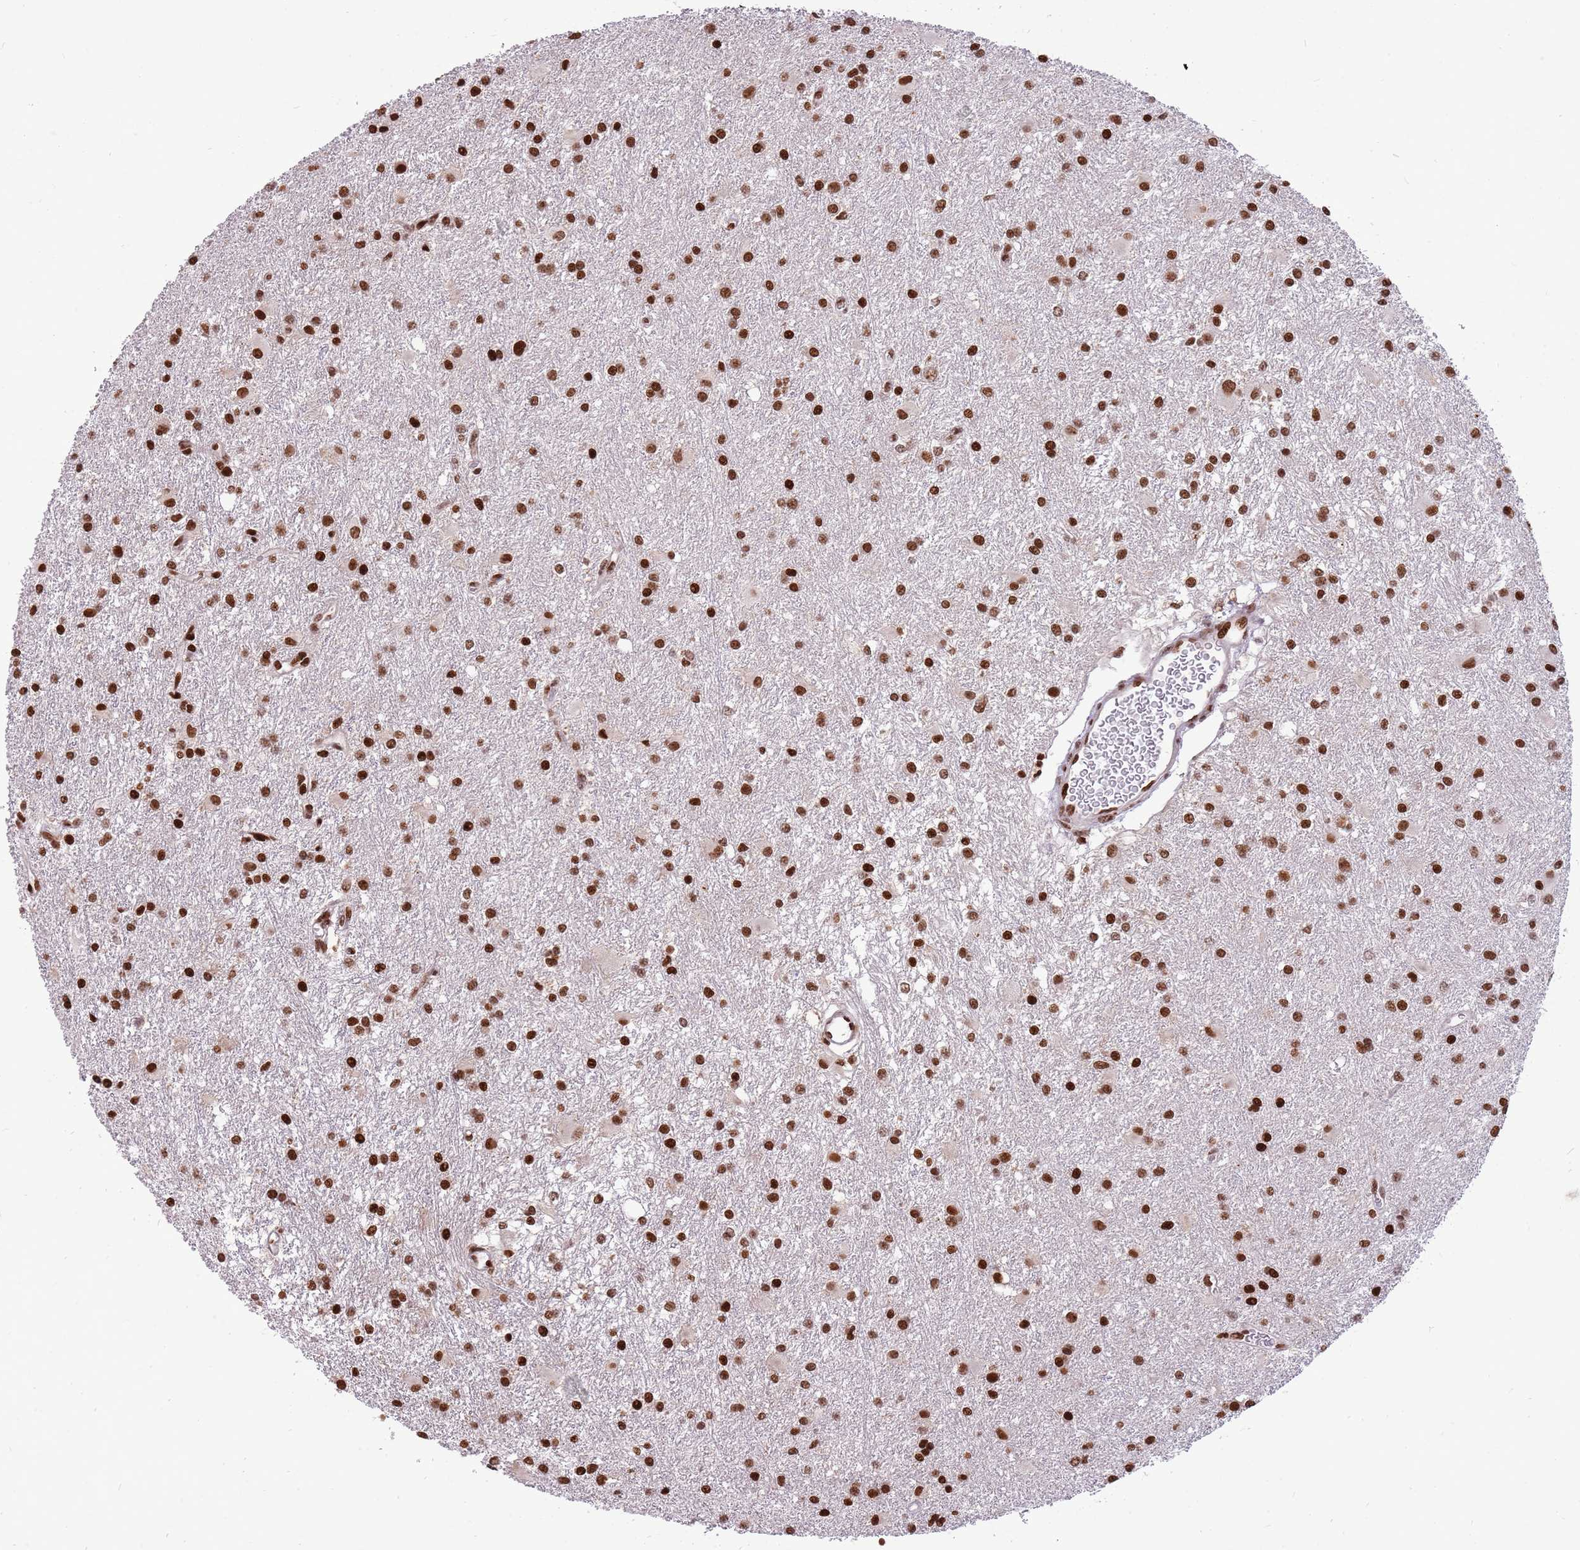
{"staining": {"intensity": "strong", "quantity": ">75%", "location": "nuclear"}, "tissue": "glioma", "cell_type": "Tumor cells", "image_type": "cancer", "snomed": [{"axis": "morphology", "description": "Glioma, malignant, High grade"}, {"axis": "topography", "description": "Brain"}], "caption": "Human glioma stained with a brown dye reveals strong nuclear positive staining in about >75% of tumor cells.", "gene": "WASHC4", "patient": {"sex": "female", "age": 50}}